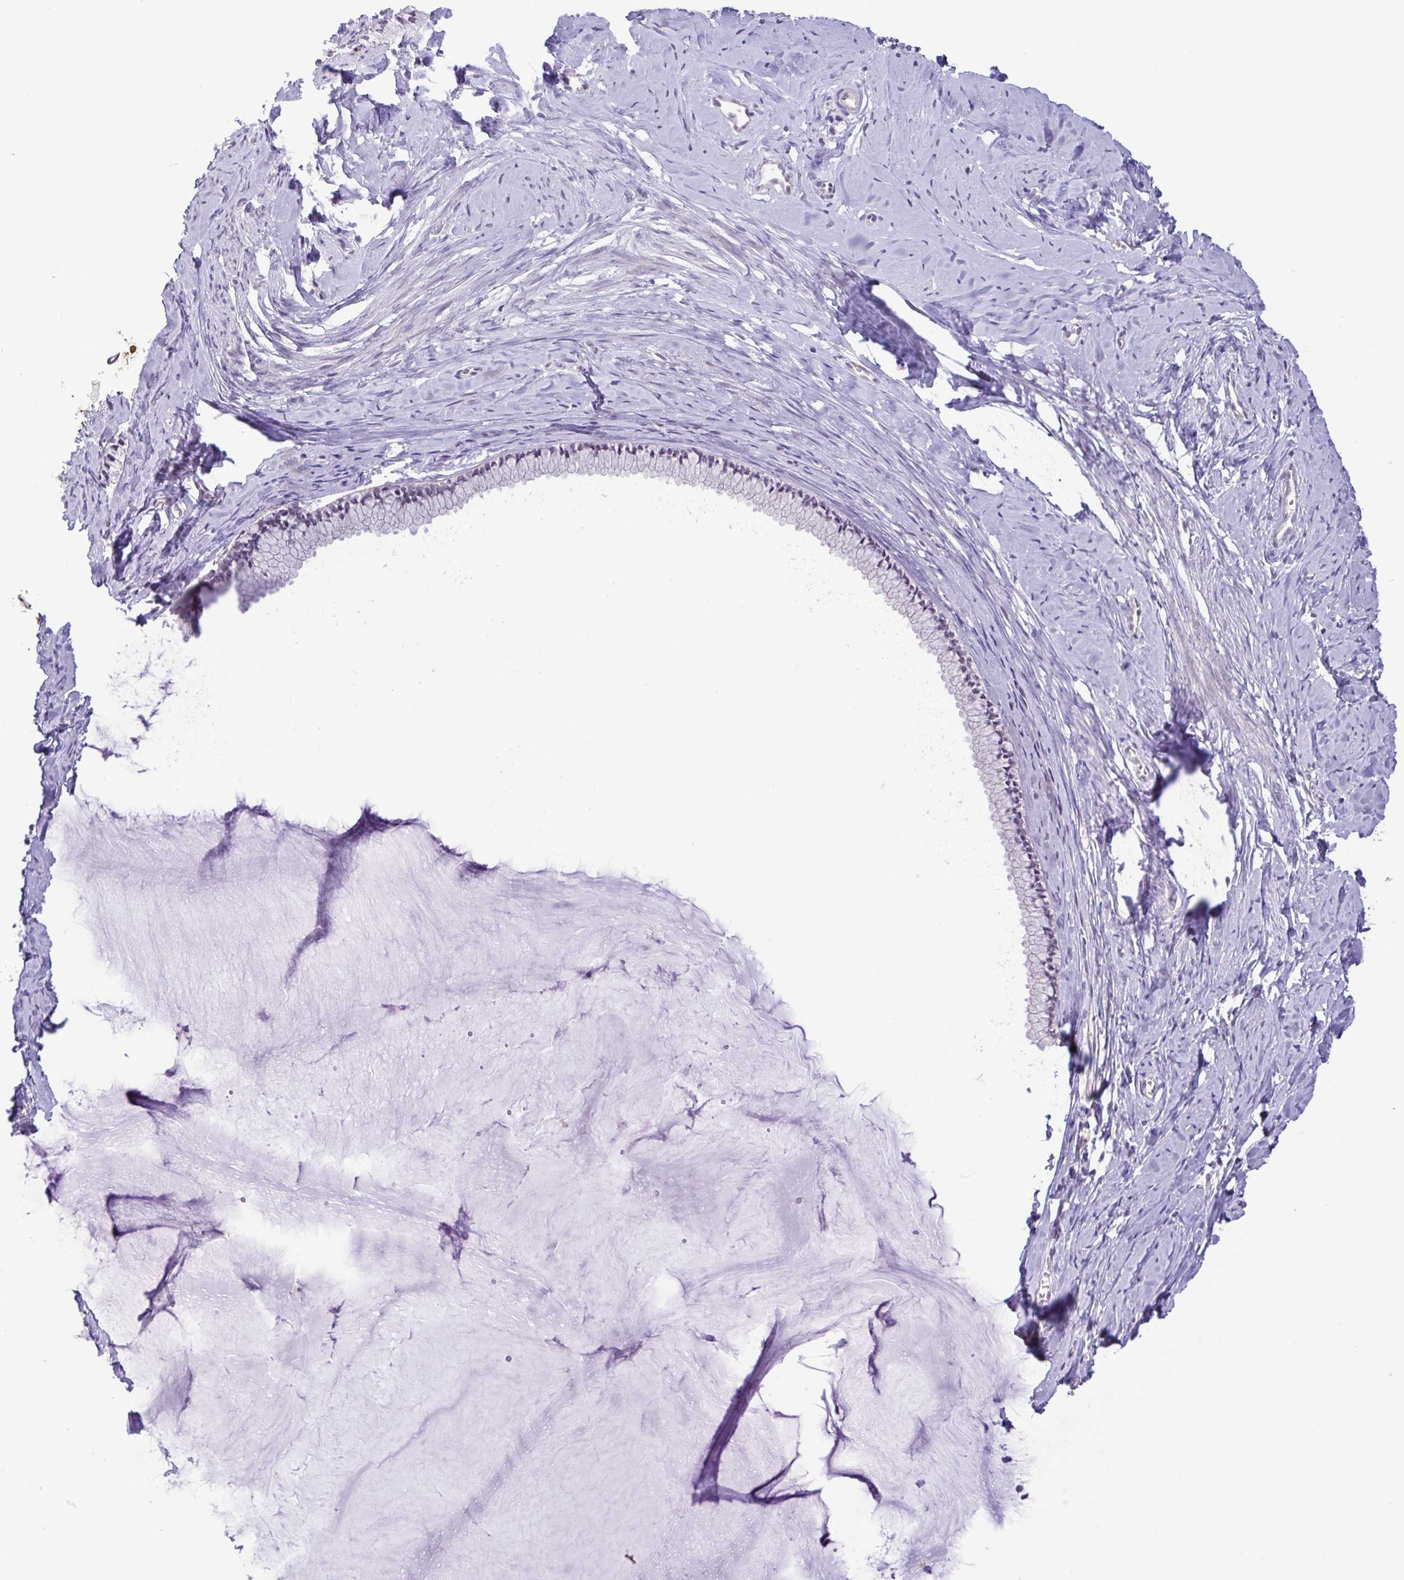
{"staining": {"intensity": "negative", "quantity": "none", "location": "none"}, "tissue": "cervix", "cell_type": "Glandular cells", "image_type": "normal", "snomed": [{"axis": "morphology", "description": "Normal tissue, NOS"}, {"axis": "topography", "description": "Cervix"}], "caption": "High magnification brightfield microscopy of benign cervix stained with DAB (3,3'-diaminobenzidine) (brown) and counterstained with hematoxylin (blue): glandular cells show no significant positivity. (DAB (3,3'-diaminobenzidine) immunohistochemistry with hematoxylin counter stain).", "gene": "IL1RN", "patient": {"sex": "female", "age": 40}}